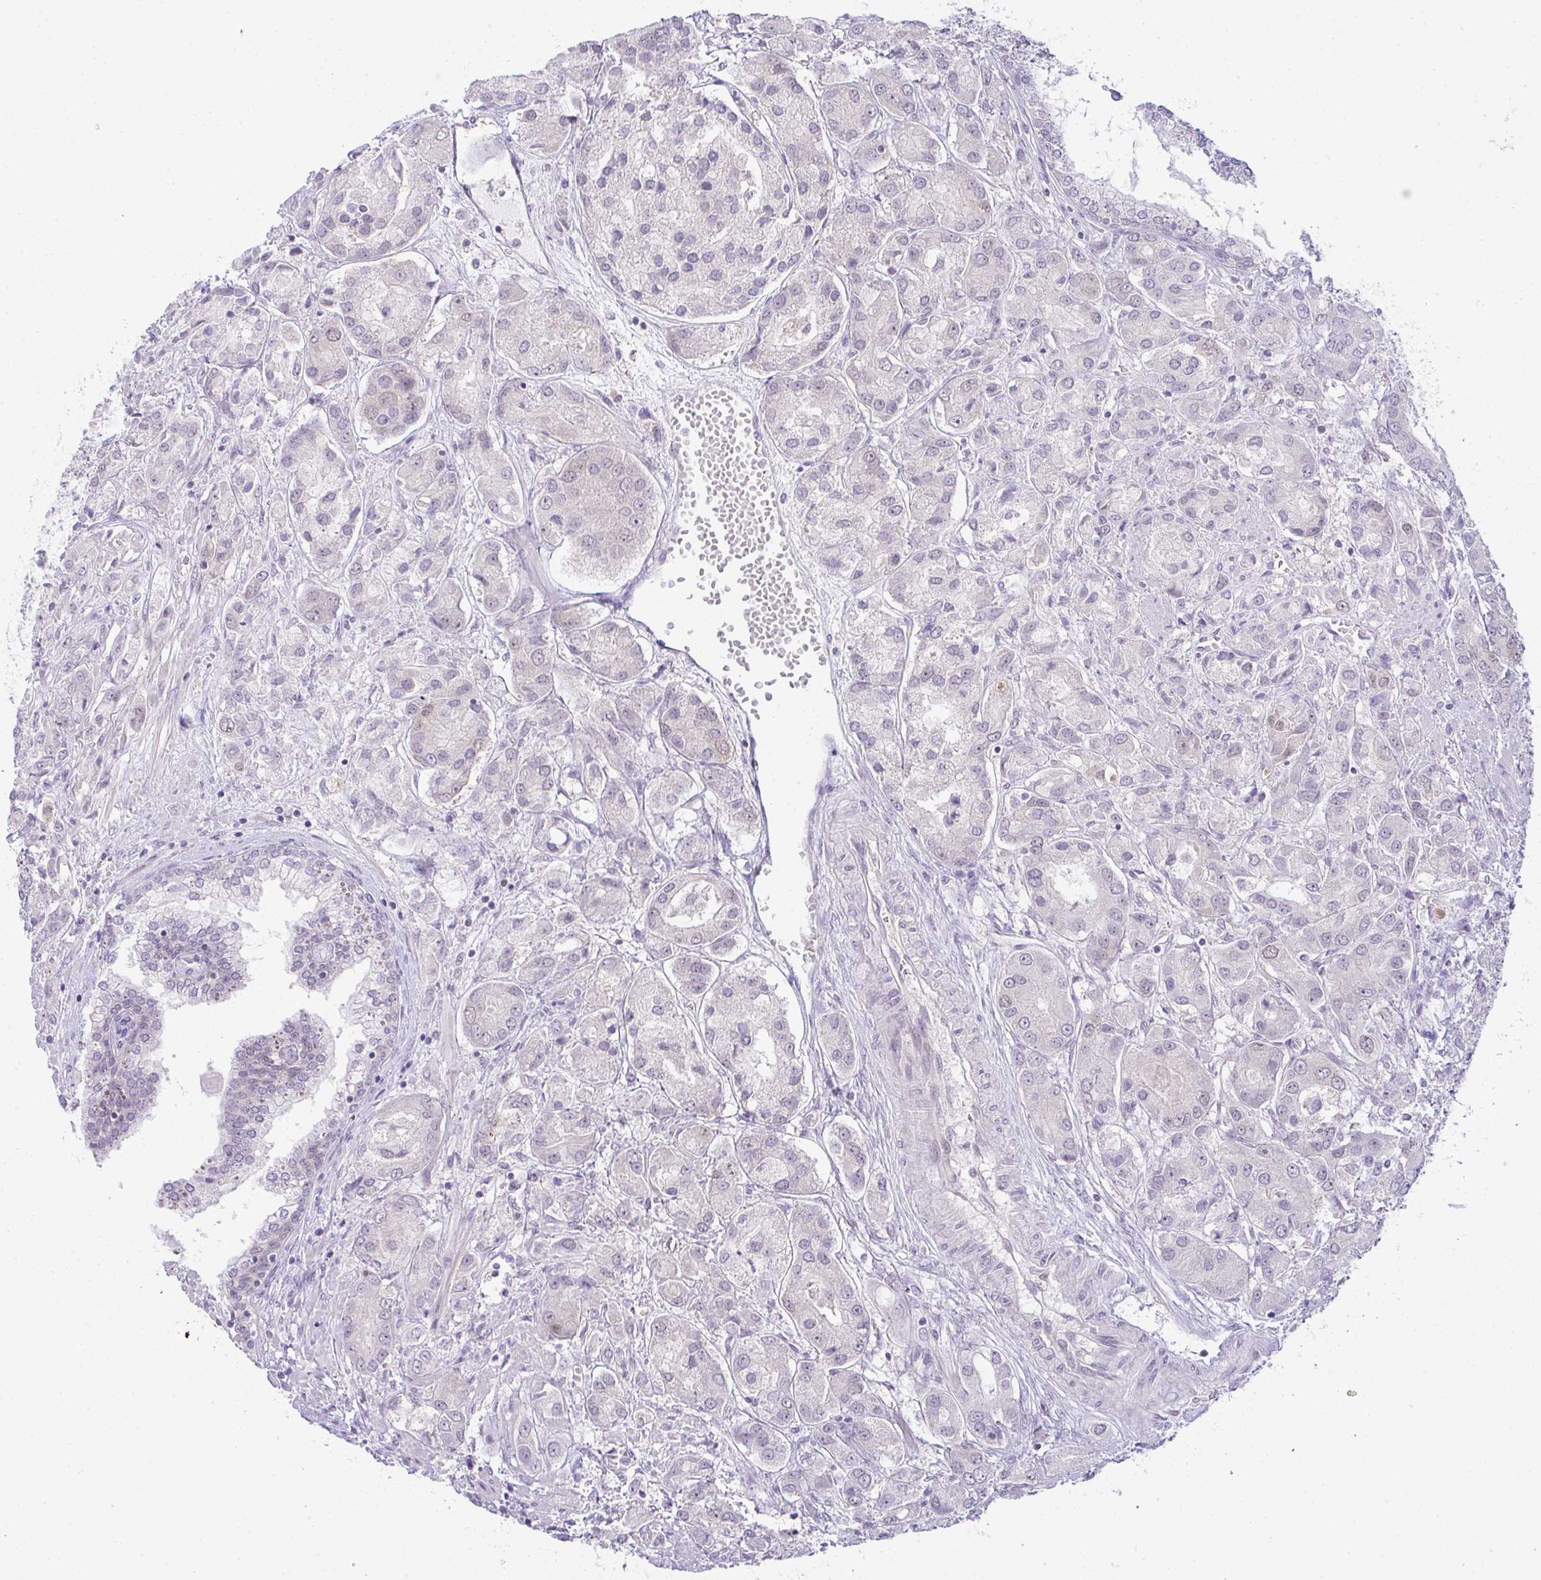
{"staining": {"intensity": "negative", "quantity": "none", "location": "none"}, "tissue": "prostate cancer", "cell_type": "Tumor cells", "image_type": "cancer", "snomed": [{"axis": "morphology", "description": "Adenocarcinoma, High grade"}, {"axis": "topography", "description": "Prostate"}], "caption": "Prostate adenocarcinoma (high-grade) stained for a protein using immunohistochemistry shows no positivity tumor cells.", "gene": "CSE1L", "patient": {"sex": "male", "age": 67}}